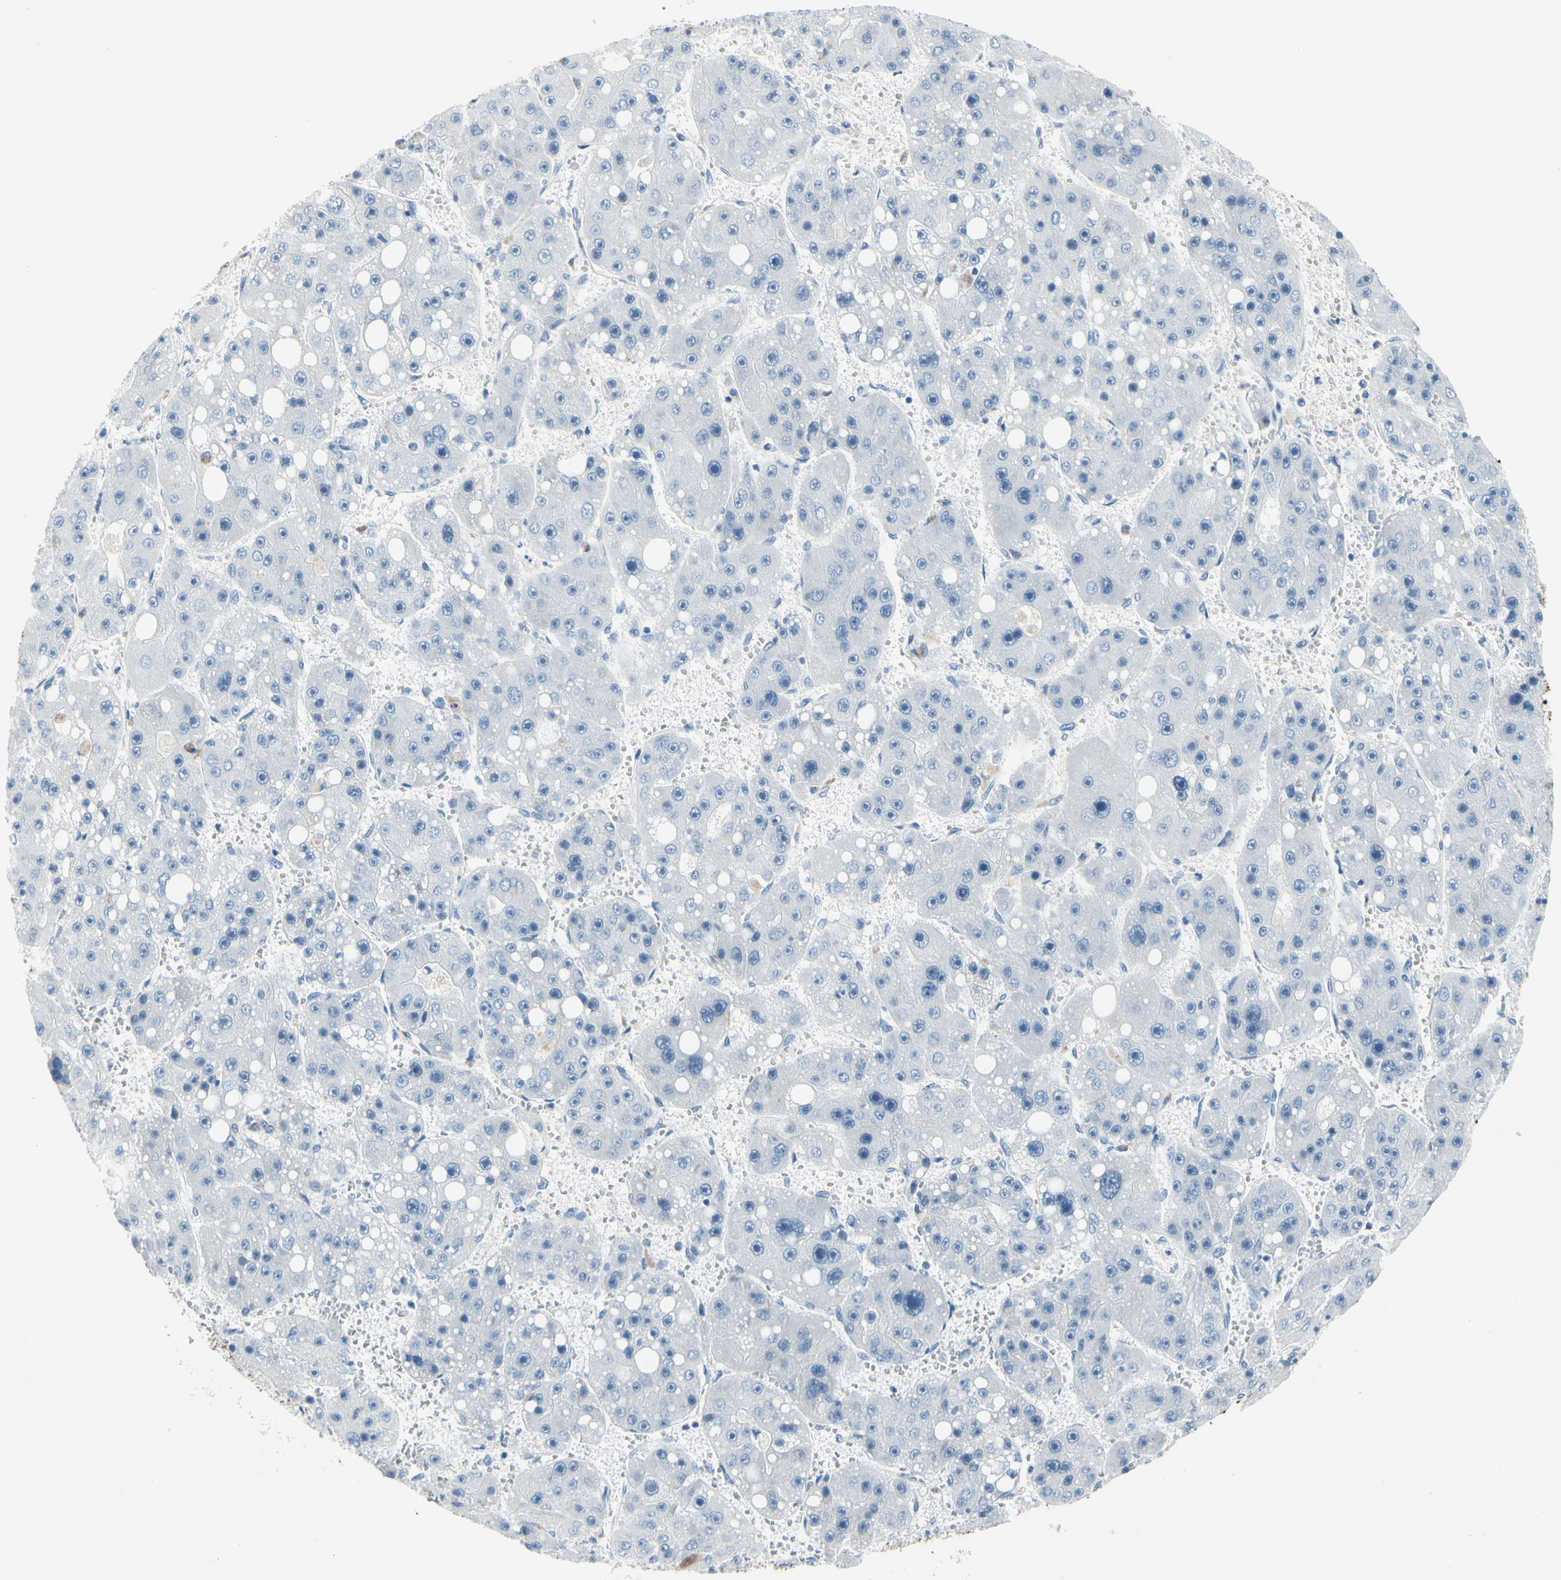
{"staining": {"intensity": "negative", "quantity": "none", "location": "none"}, "tissue": "liver cancer", "cell_type": "Tumor cells", "image_type": "cancer", "snomed": [{"axis": "morphology", "description": "Carcinoma, Hepatocellular, NOS"}, {"axis": "topography", "description": "Liver"}], "caption": "Human liver cancer stained for a protein using immunohistochemistry (IHC) shows no staining in tumor cells.", "gene": "MUC5B", "patient": {"sex": "female", "age": 61}}